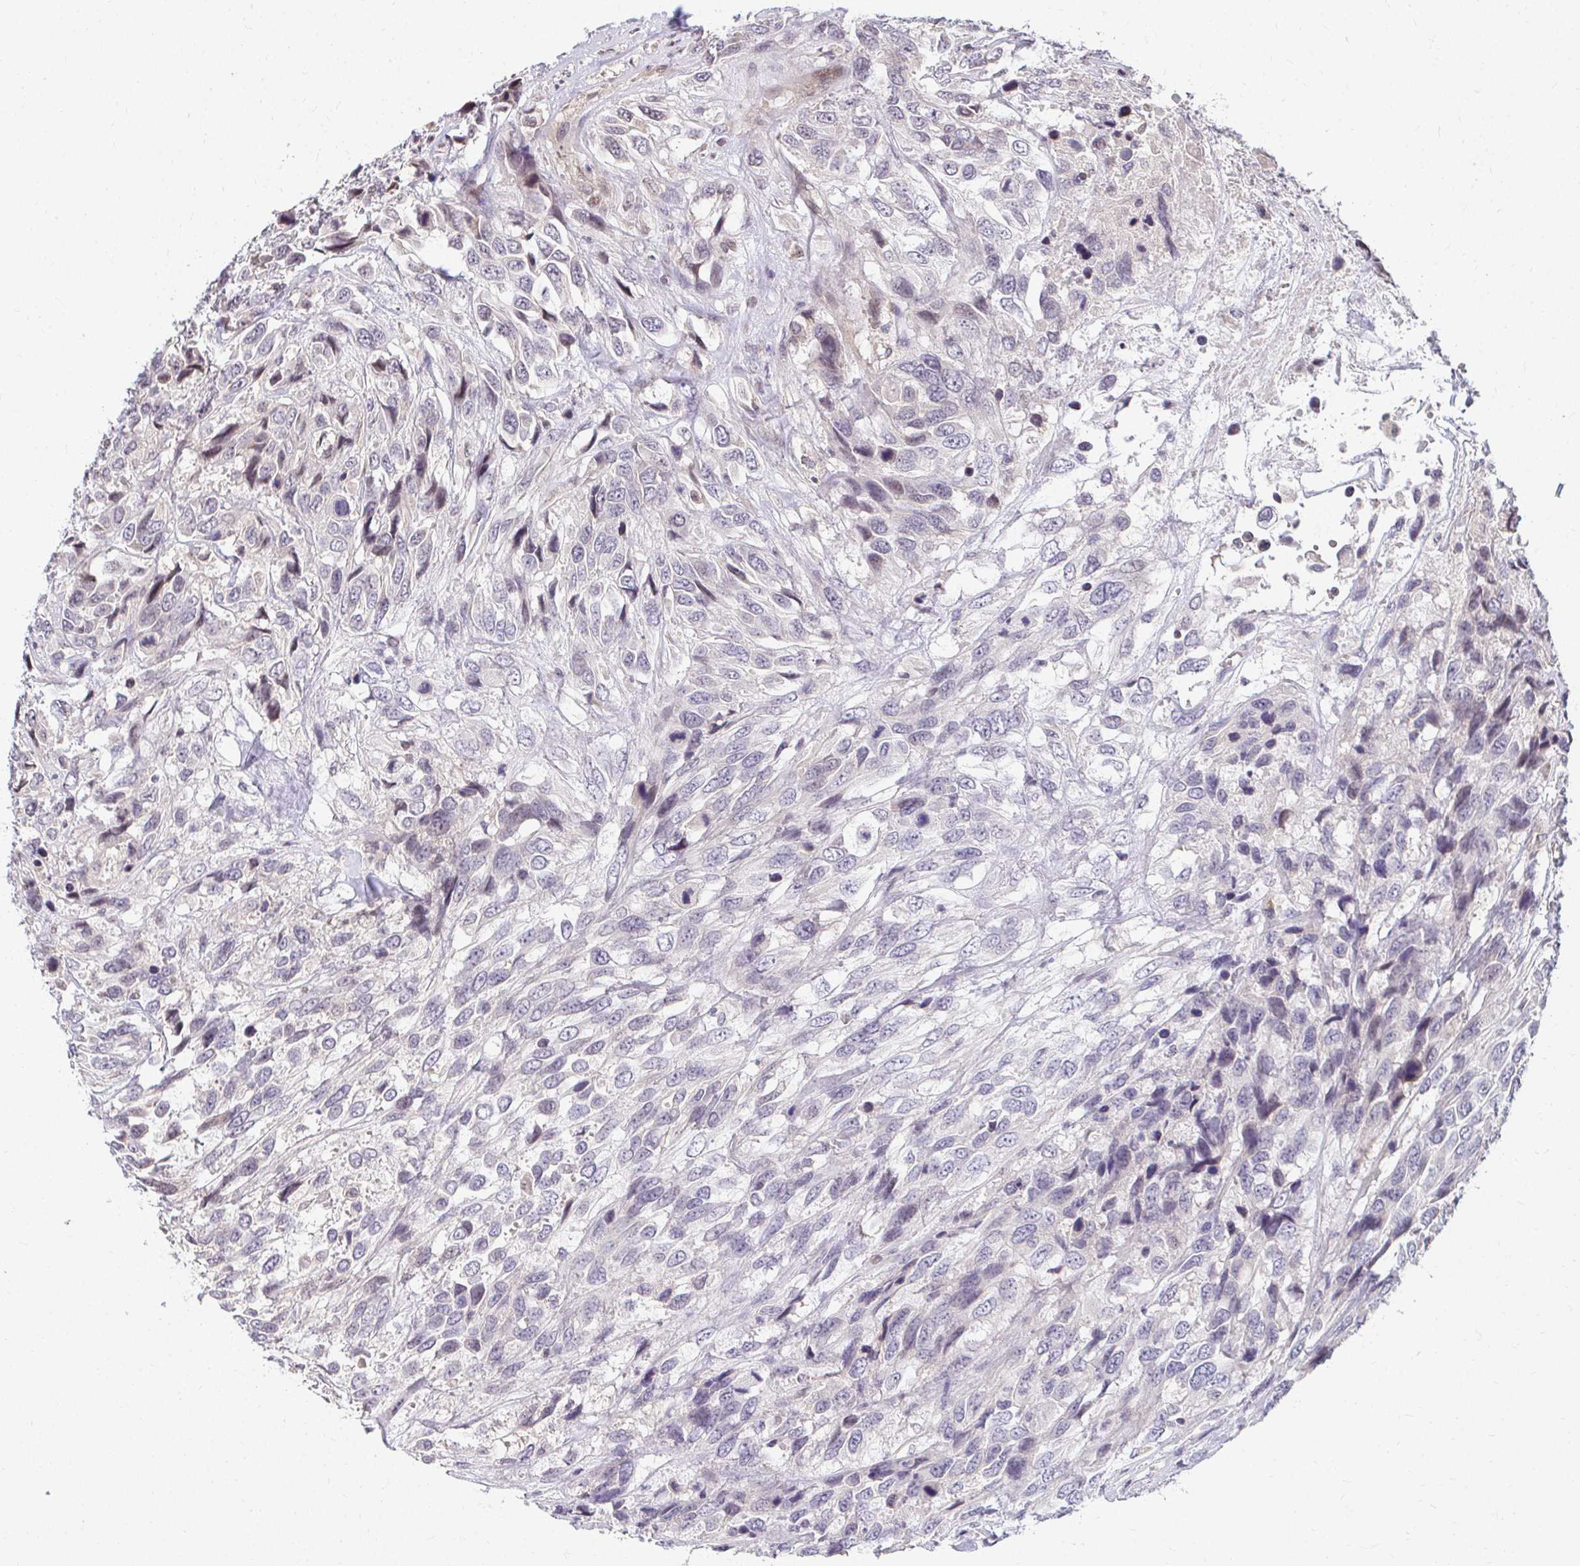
{"staining": {"intensity": "negative", "quantity": "none", "location": "none"}, "tissue": "urothelial cancer", "cell_type": "Tumor cells", "image_type": "cancer", "snomed": [{"axis": "morphology", "description": "Urothelial carcinoma, High grade"}, {"axis": "topography", "description": "Urinary bladder"}], "caption": "Immunohistochemical staining of high-grade urothelial carcinoma exhibits no significant expression in tumor cells. The staining is performed using DAB (3,3'-diaminobenzidine) brown chromogen with nuclei counter-stained in using hematoxylin.", "gene": "ANK3", "patient": {"sex": "female", "age": 70}}